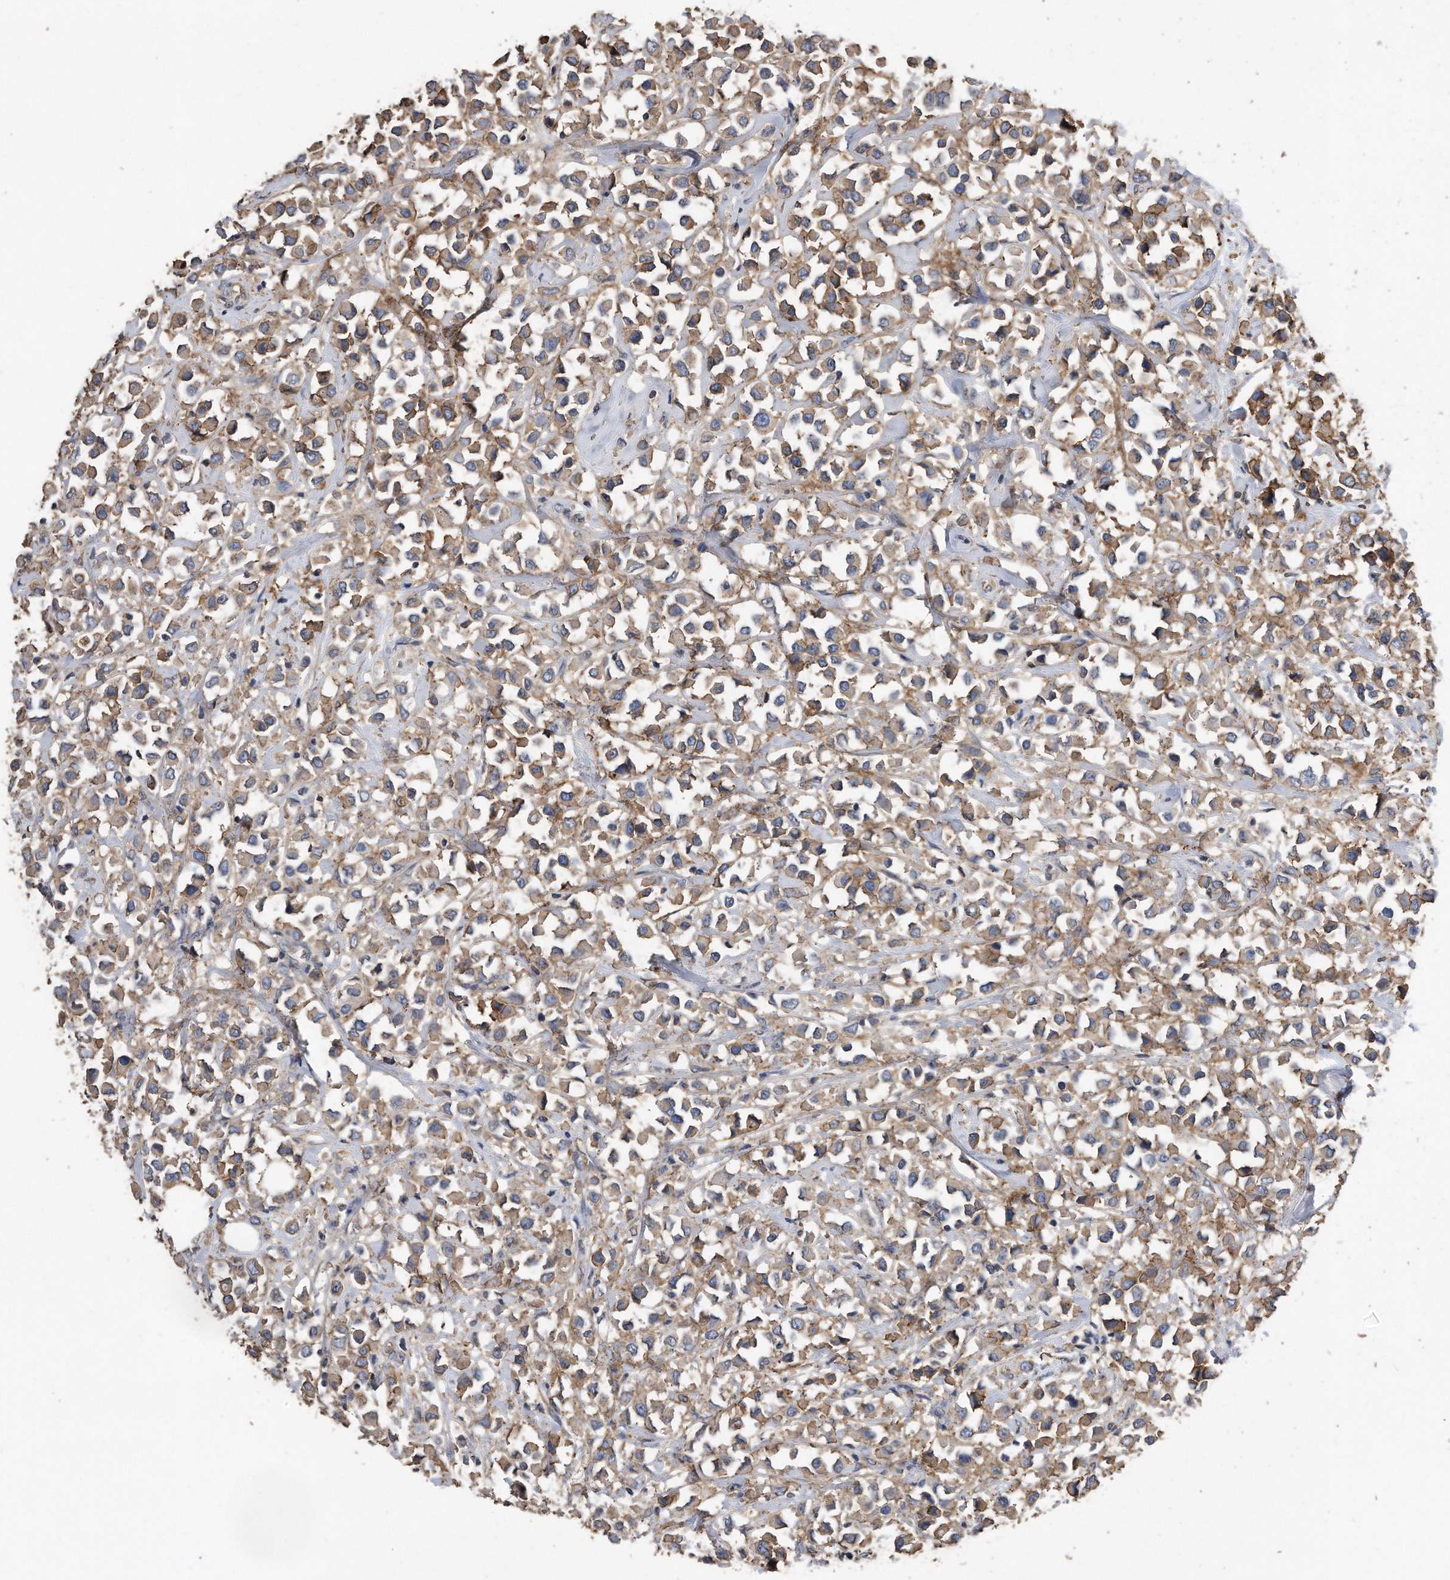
{"staining": {"intensity": "moderate", "quantity": ">75%", "location": "cytoplasmic/membranous"}, "tissue": "breast cancer", "cell_type": "Tumor cells", "image_type": "cancer", "snomed": [{"axis": "morphology", "description": "Duct carcinoma"}, {"axis": "topography", "description": "Breast"}], "caption": "Breast invasive ductal carcinoma stained with a protein marker displays moderate staining in tumor cells.", "gene": "CDCP1", "patient": {"sex": "female", "age": 61}}